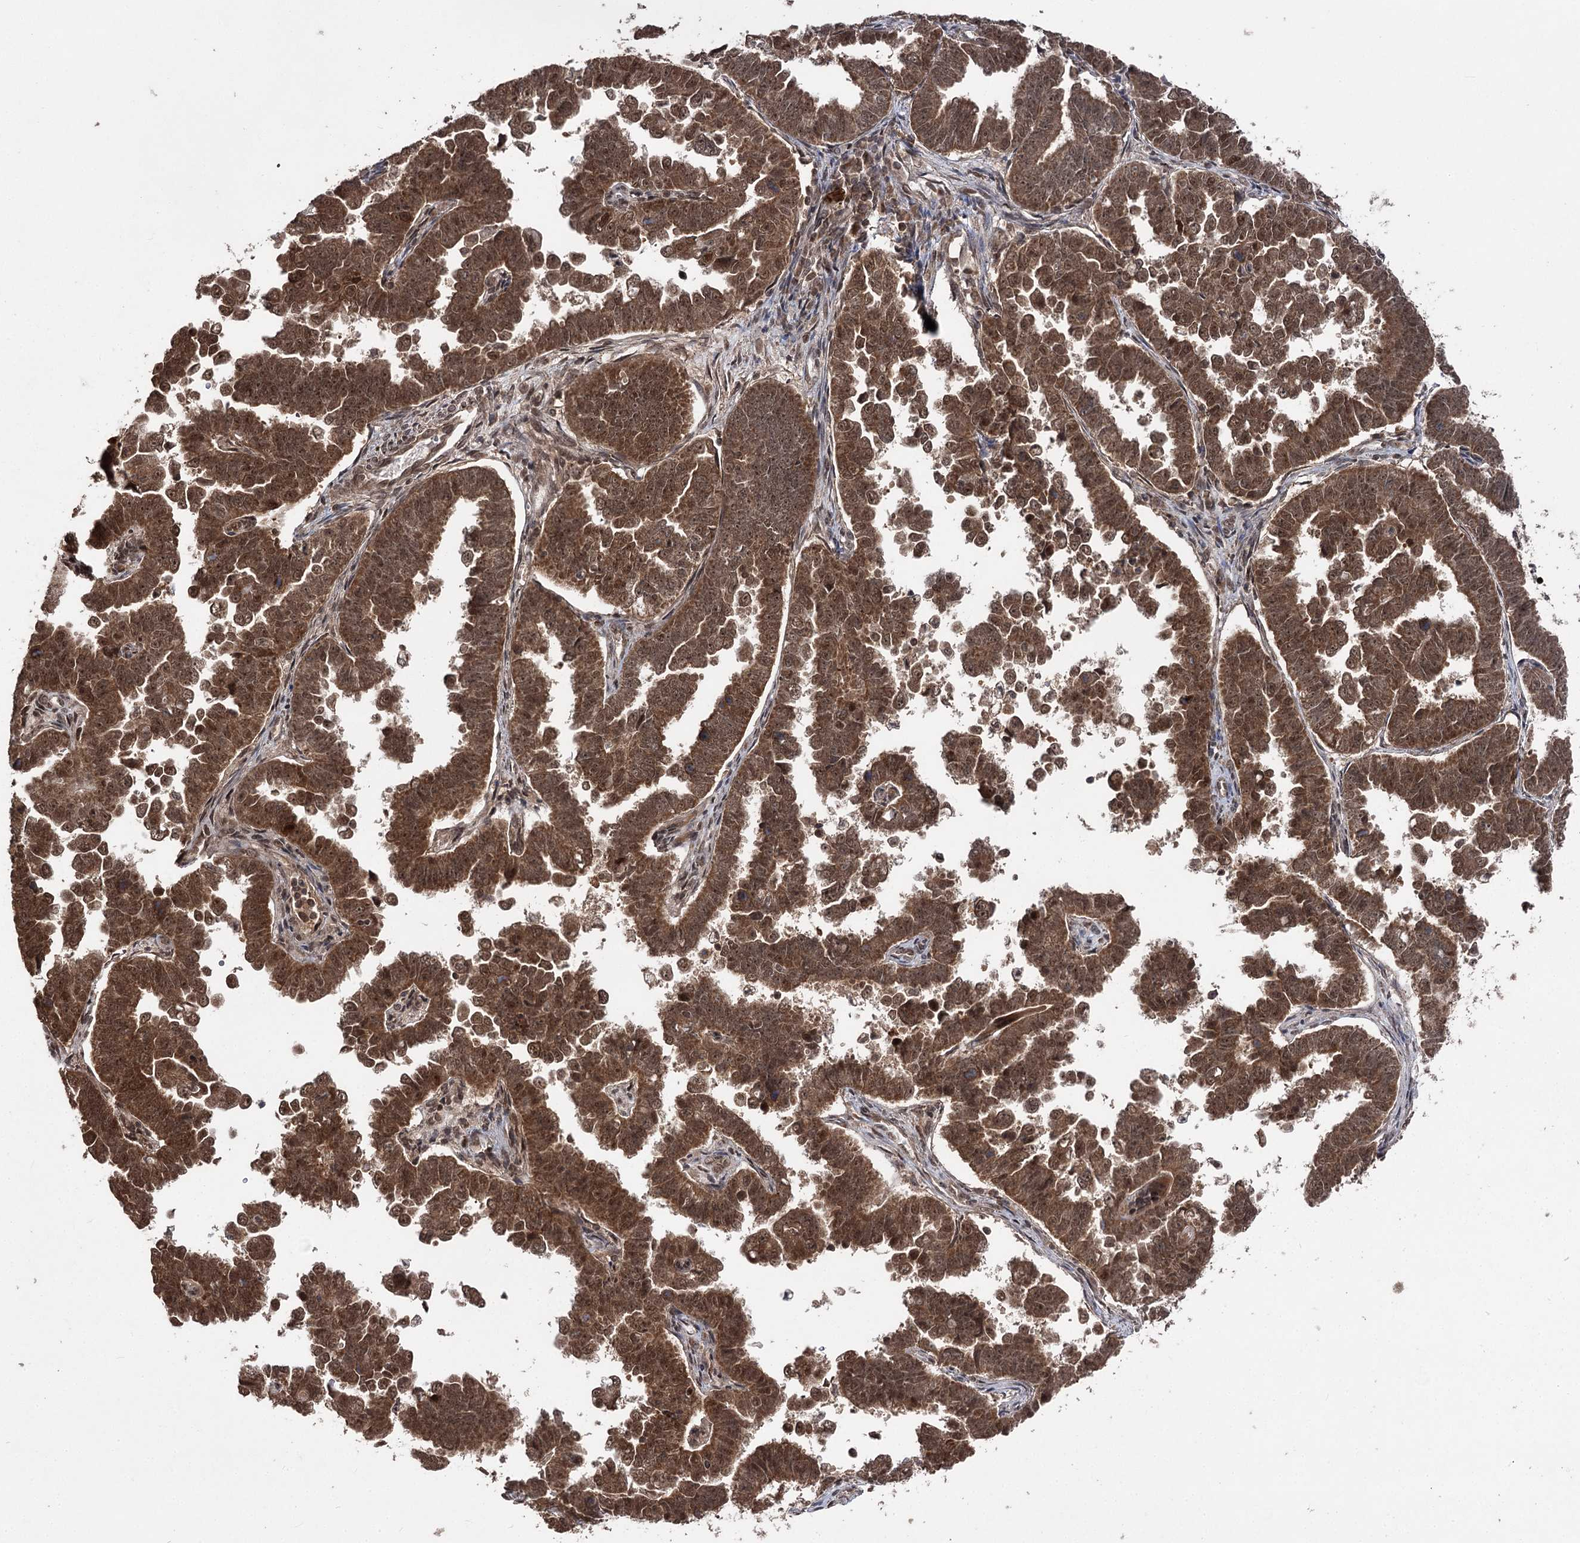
{"staining": {"intensity": "strong", "quantity": ">75%", "location": "cytoplasmic/membranous,nuclear"}, "tissue": "endometrial cancer", "cell_type": "Tumor cells", "image_type": "cancer", "snomed": [{"axis": "morphology", "description": "Adenocarcinoma, NOS"}, {"axis": "topography", "description": "Endometrium"}], "caption": "The micrograph displays immunohistochemical staining of endometrial cancer. There is strong cytoplasmic/membranous and nuclear positivity is seen in approximately >75% of tumor cells.", "gene": "FAM53B", "patient": {"sex": "female", "age": 75}}